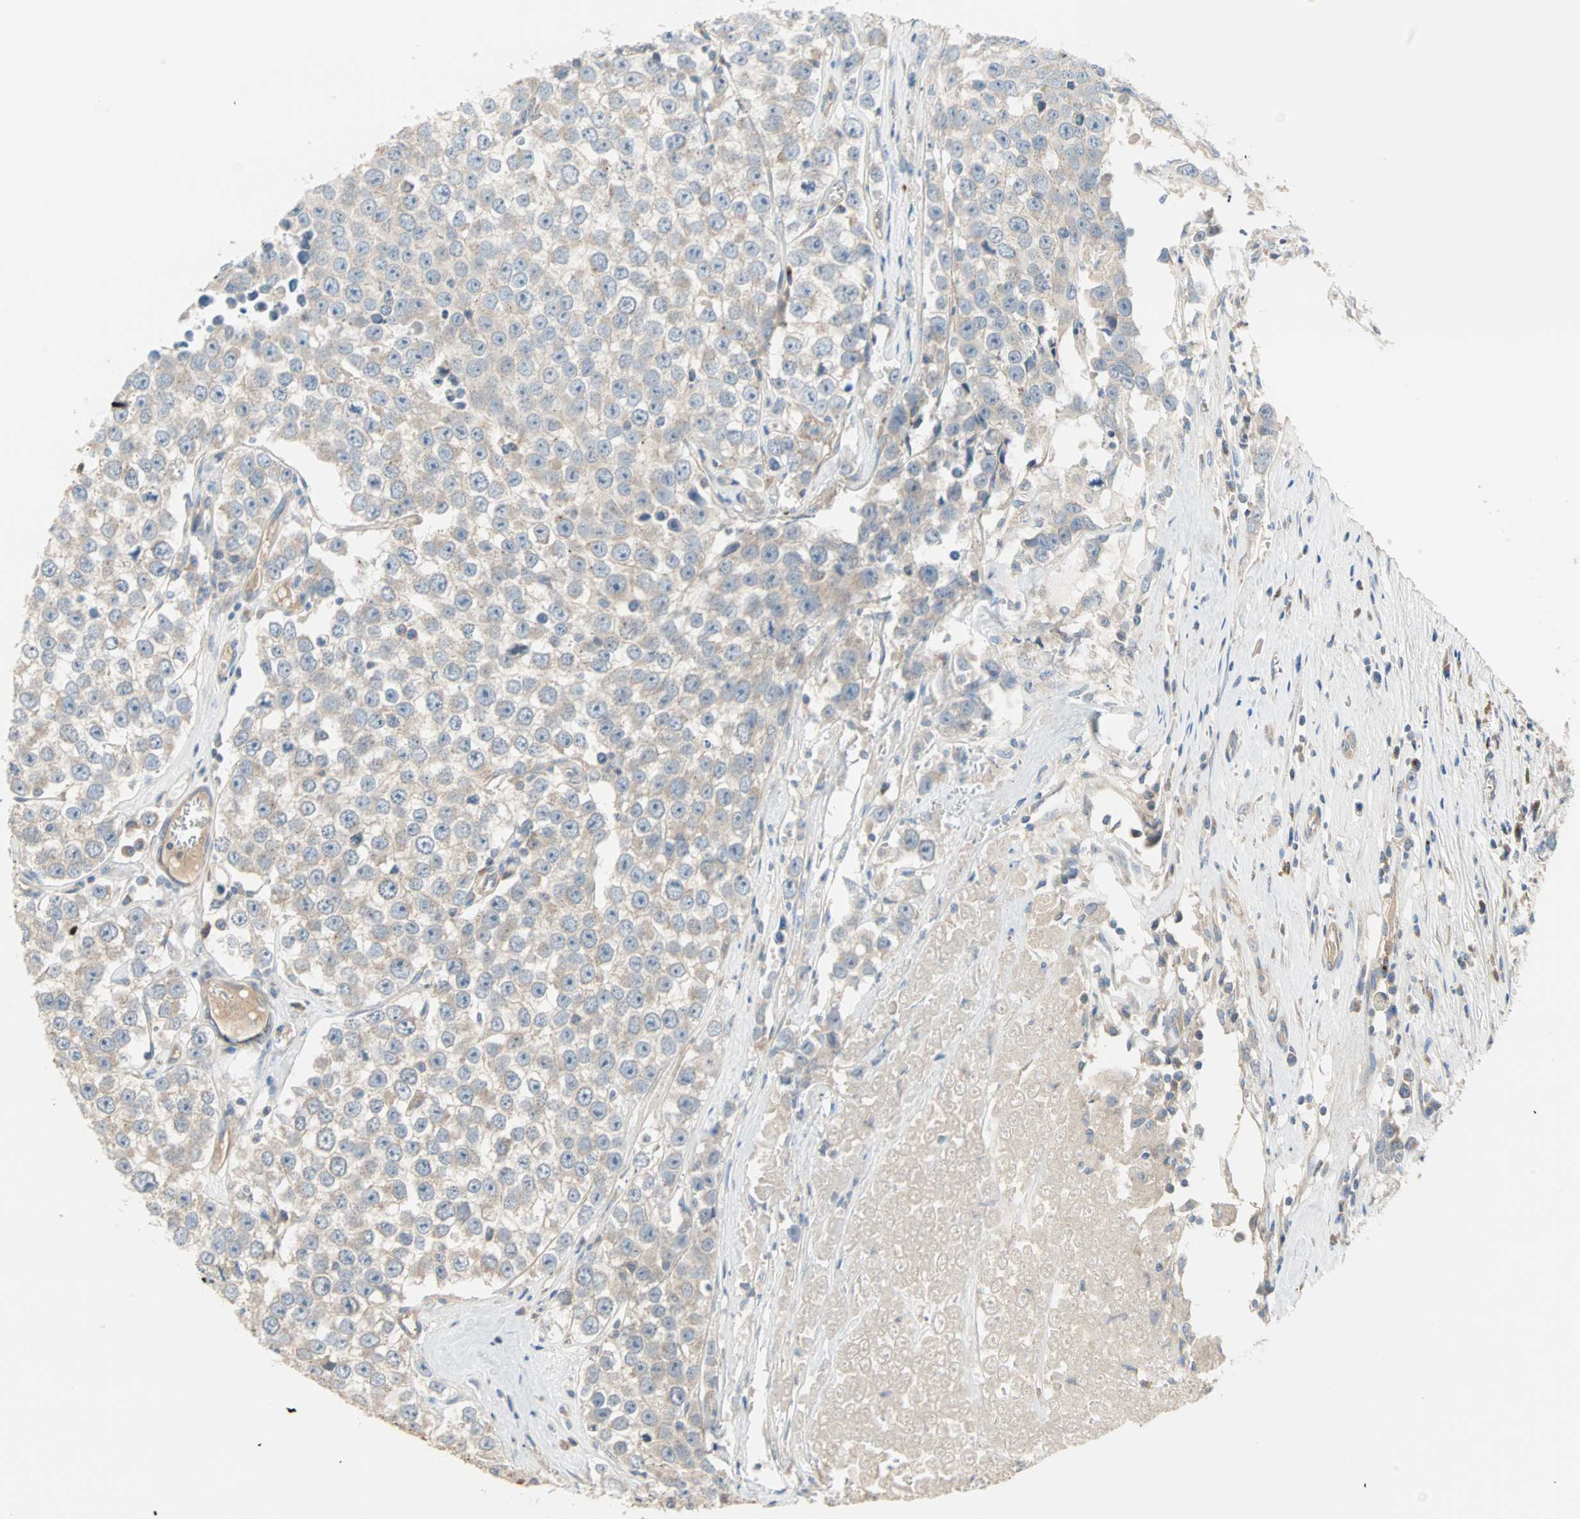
{"staining": {"intensity": "weak", "quantity": "<25%", "location": "cytoplasmic/membranous"}, "tissue": "testis cancer", "cell_type": "Tumor cells", "image_type": "cancer", "snomed": [{"axis": "morphology", "description": "Seminoma, NOS"}, {"axis": "morphology", "description": "Carcinoma, Embryonal, NOS"}, {"axis": "topography", "description": "Testis"}], "caption": "Immunohistochemistry micrograph of testis cancer stained for a protein (brown), which displays no expression in tumor cells.", "gene": "PDE8A", "patient": {"sex": "male", "age": 52}}